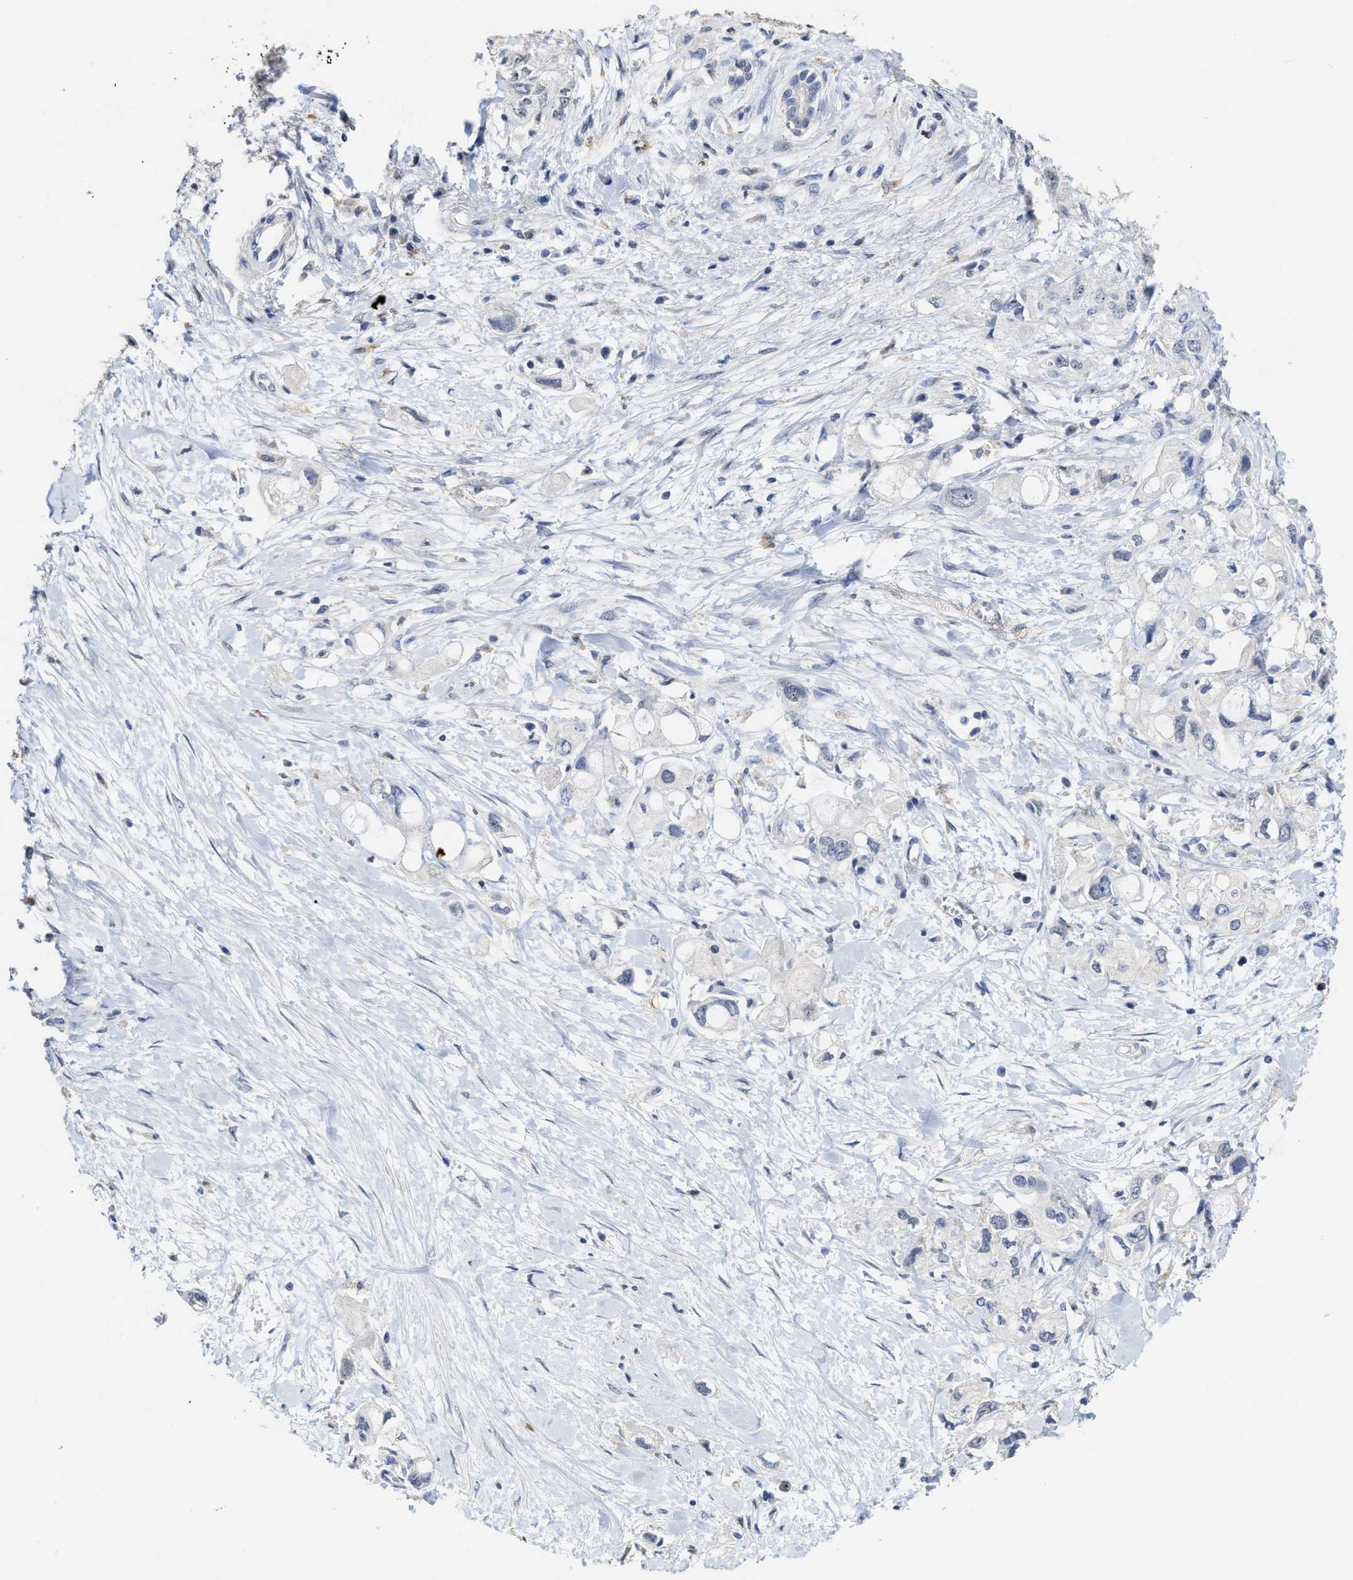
{"staining": {"intensity": "negative", "quantity": "none", "location": "none"}, "tissue": "pancreatic cancer", "cell_type": "Tumor cells", "image_type": "cancer", "snomed": [{"axis": "morphology", "description": "Adenocarcinoma, NOS"}, {"axis": "topography", "description": "Pancreas"}], "caption": "High power microscopy image of an immunohistochemistry image of pancreatic adenocarcinoma, revealing no significant staining in tumor cells.", "gene": "ZFAT", "patient": {"sex": "female", "age": 56}}